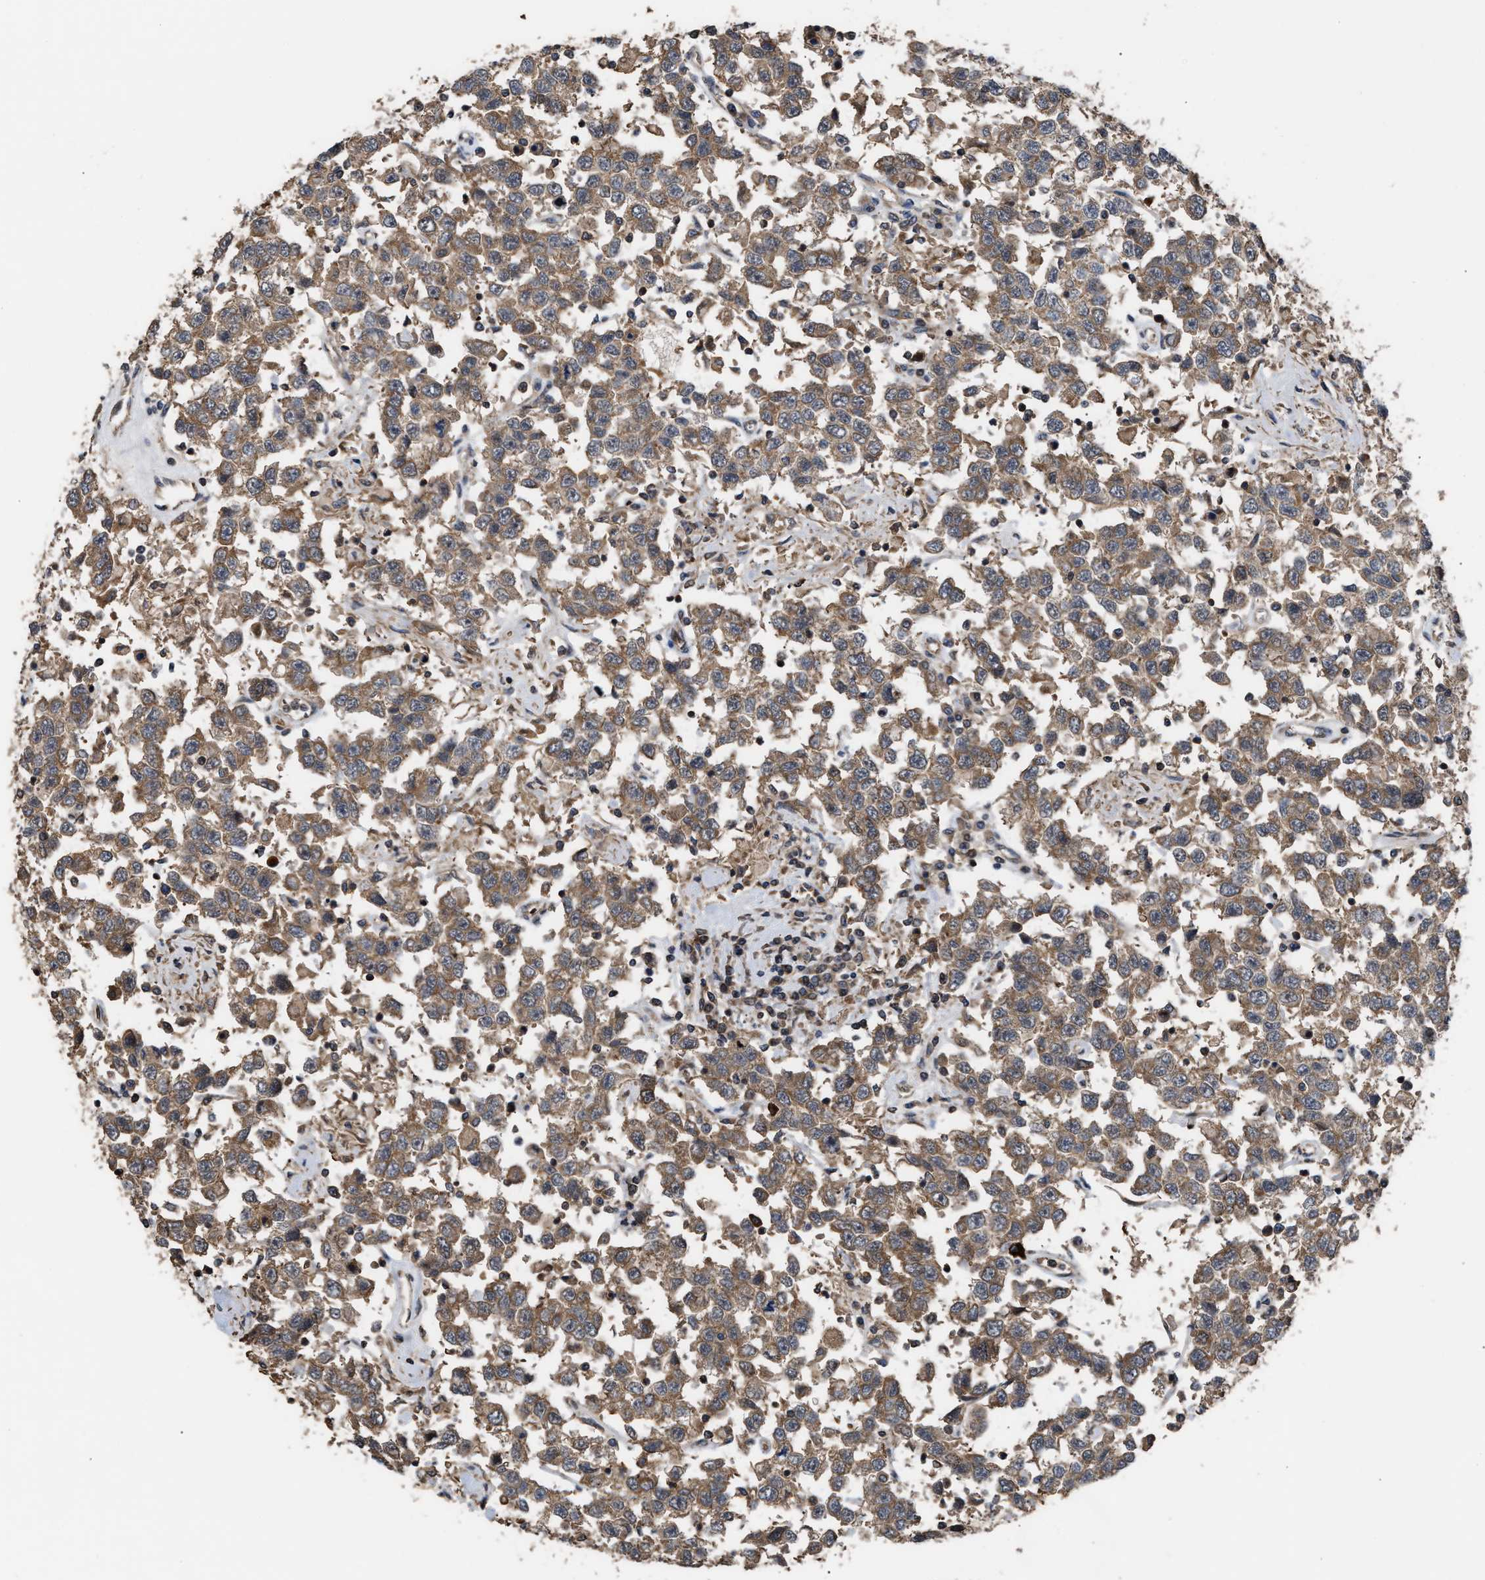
{"staining": {"intensity": "moderate", "quantity": ">75%", "location": "cytoplasmic/membranous"}, "tissue": "testis cancer", "cell_type": "Tumor cells", "image_type": "cancer", "snomed": [{"axis": "morphology", "description": "Seminoma, NOS"}, {"axis": "topography", "description": "Testis"}], "caption": "An immunohistochemistry (IHC) micrograph of neoplastic tissue is shown. Protein staining in brown labels moderate cytoplasmic/membranous positivity in testis cancer (seminoma) within tumor cells.", "gene": "STAU1", "patient": {"sex": "male", "age": 41}}